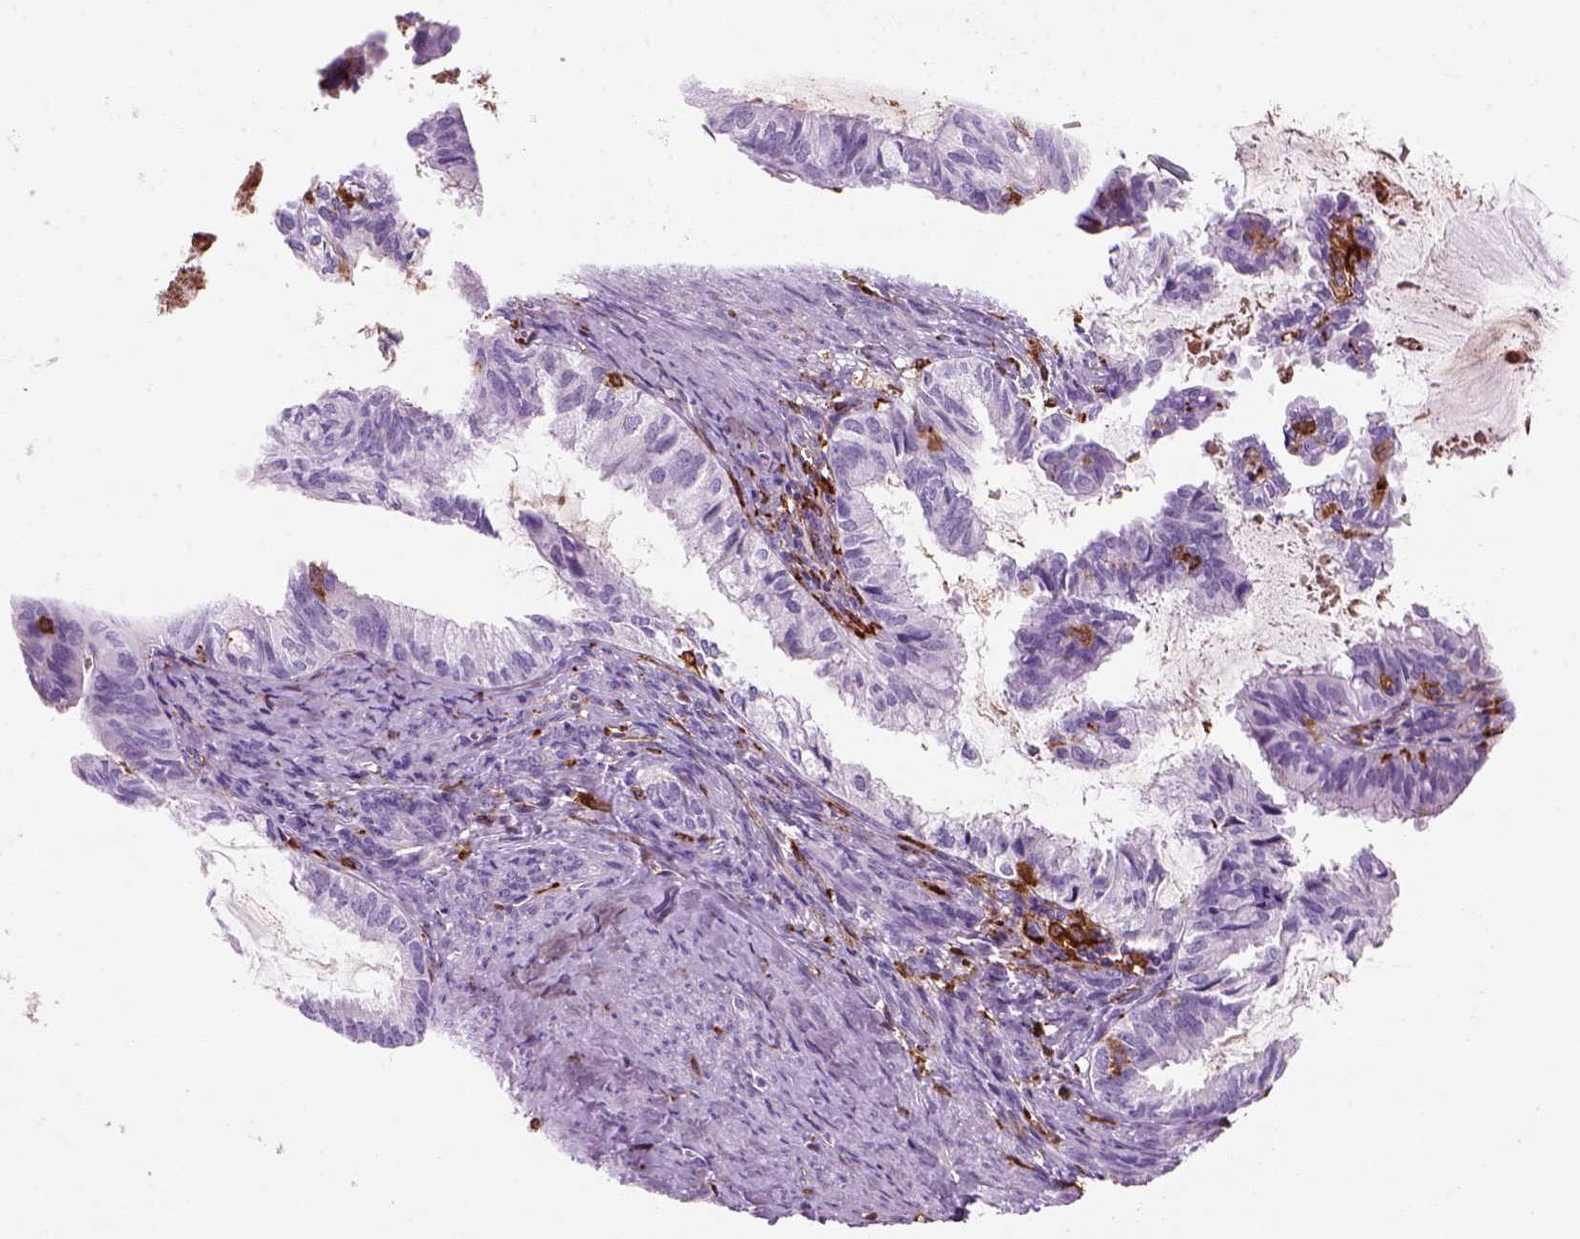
{"staining": {"intensity": "negative", "quantity": "none", "location": "none"}, "tissue": "endometrial cancer", "cell_type": "Tumor cells", "image_type": "cancer", "snomed": [{"axis": "morphology", "description": "Adenocarcinoma, NOS"}, {"axis": "topography", "description": "Endometrium"}], "caption": "This is an immunohistochemistry image of human endometrial adenocarcinoma. There is no staining in tumor cells.", "gene": "MARCKS", "patient": {"sex": "female", "age": 86}}